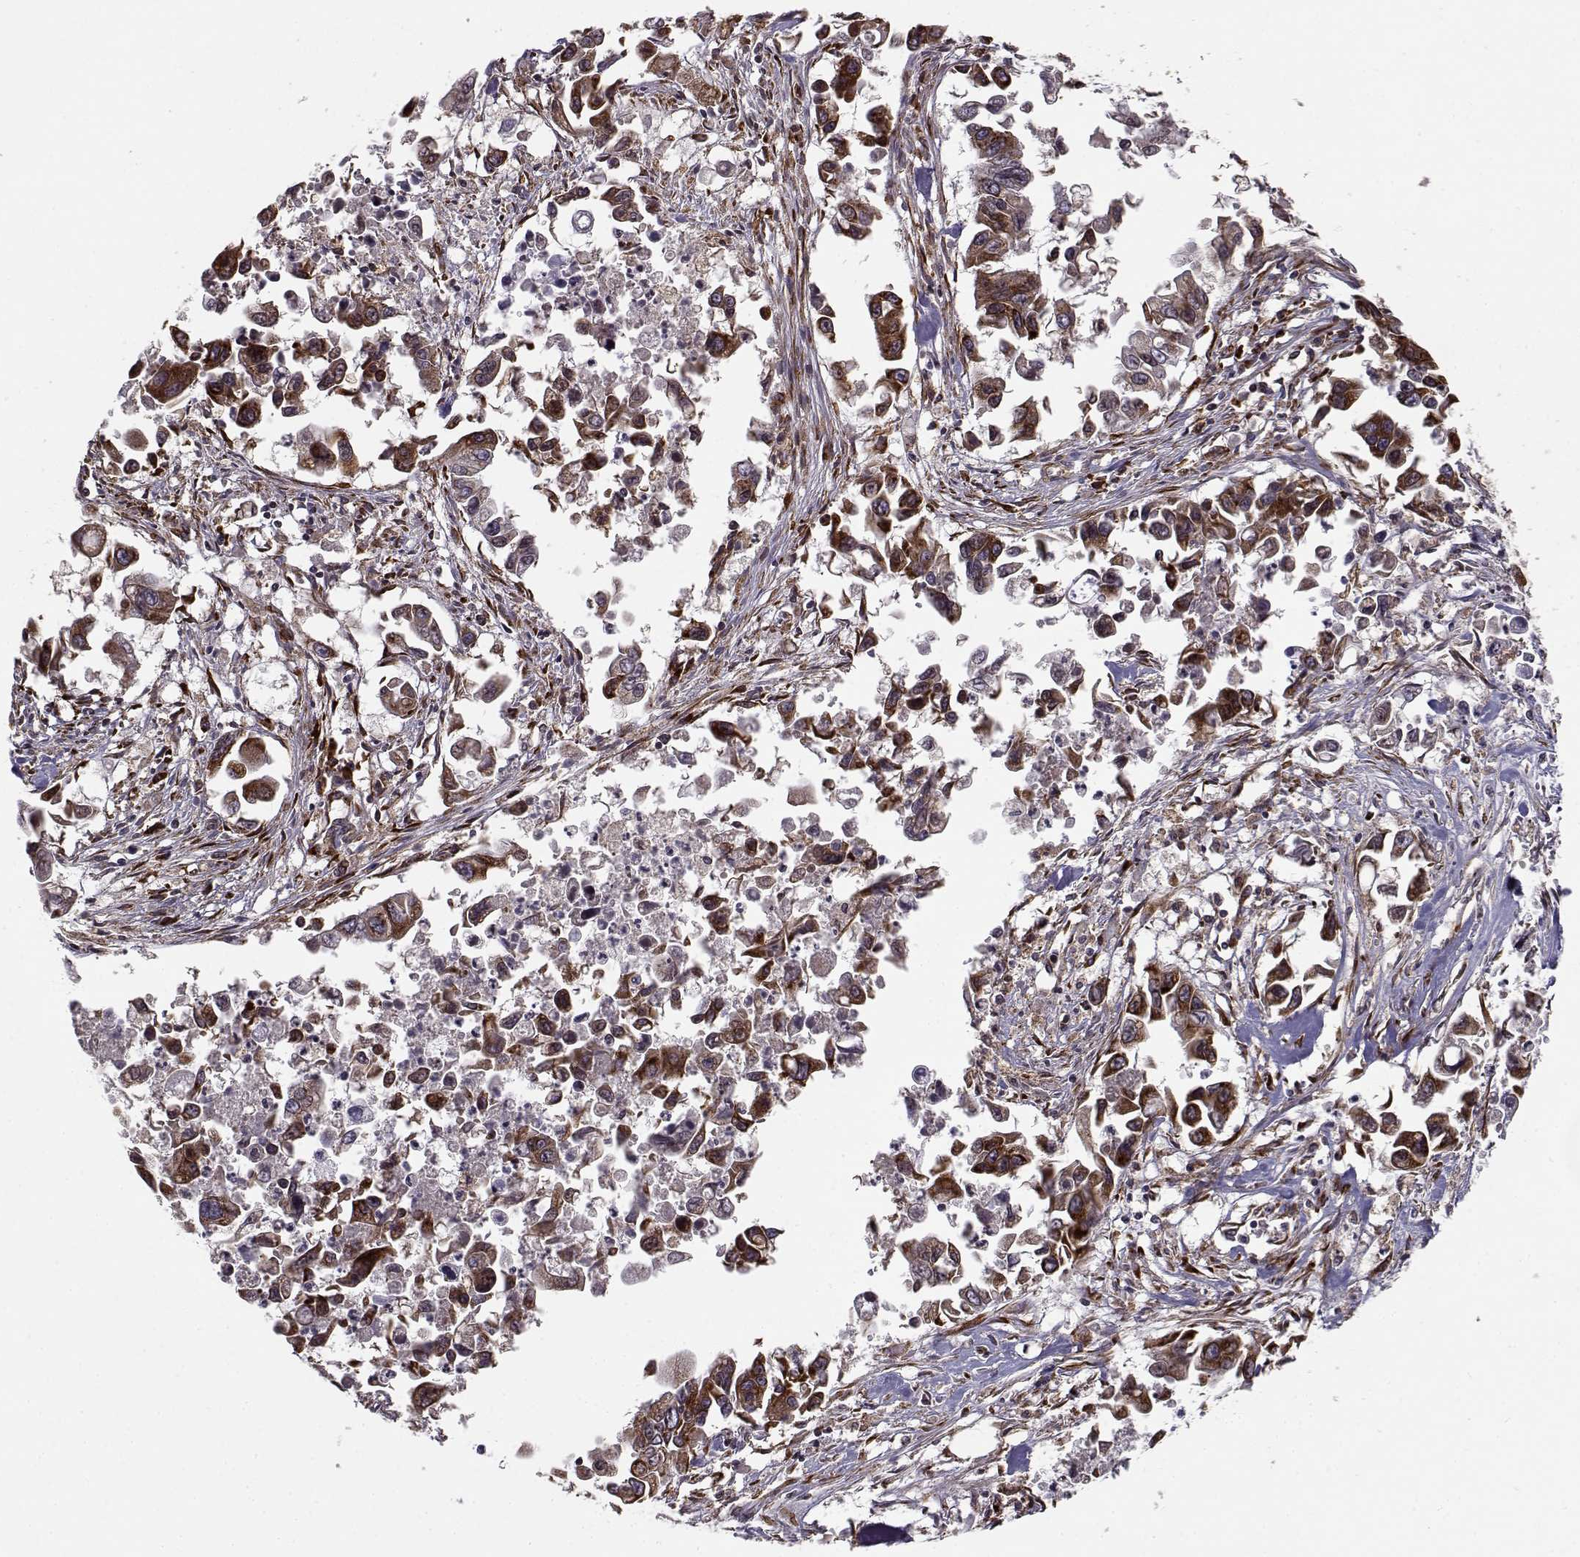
{"staining": {"intensity": "strong", "quantity": ">75%", "location": "cytoplasmic/membranous"}, "tissue": "pancreatic cancer", "cell_type": "Tumor cells", "image_type": "cancer", "snomed": [{"axis": "morphology", "description": "Adenocarcinoma, NOS"}, {"axis": "topography", "description": "Pancreas"}], "caption": "Immunohistochemical staining of pancreatic adenocarcinoma demonstrates high levels of strong cytoplasmic/membranous protein positivity in about >75% of tumor cells.", "gene": "RPL31", "patient": {"sex": "female", "age": 83}}